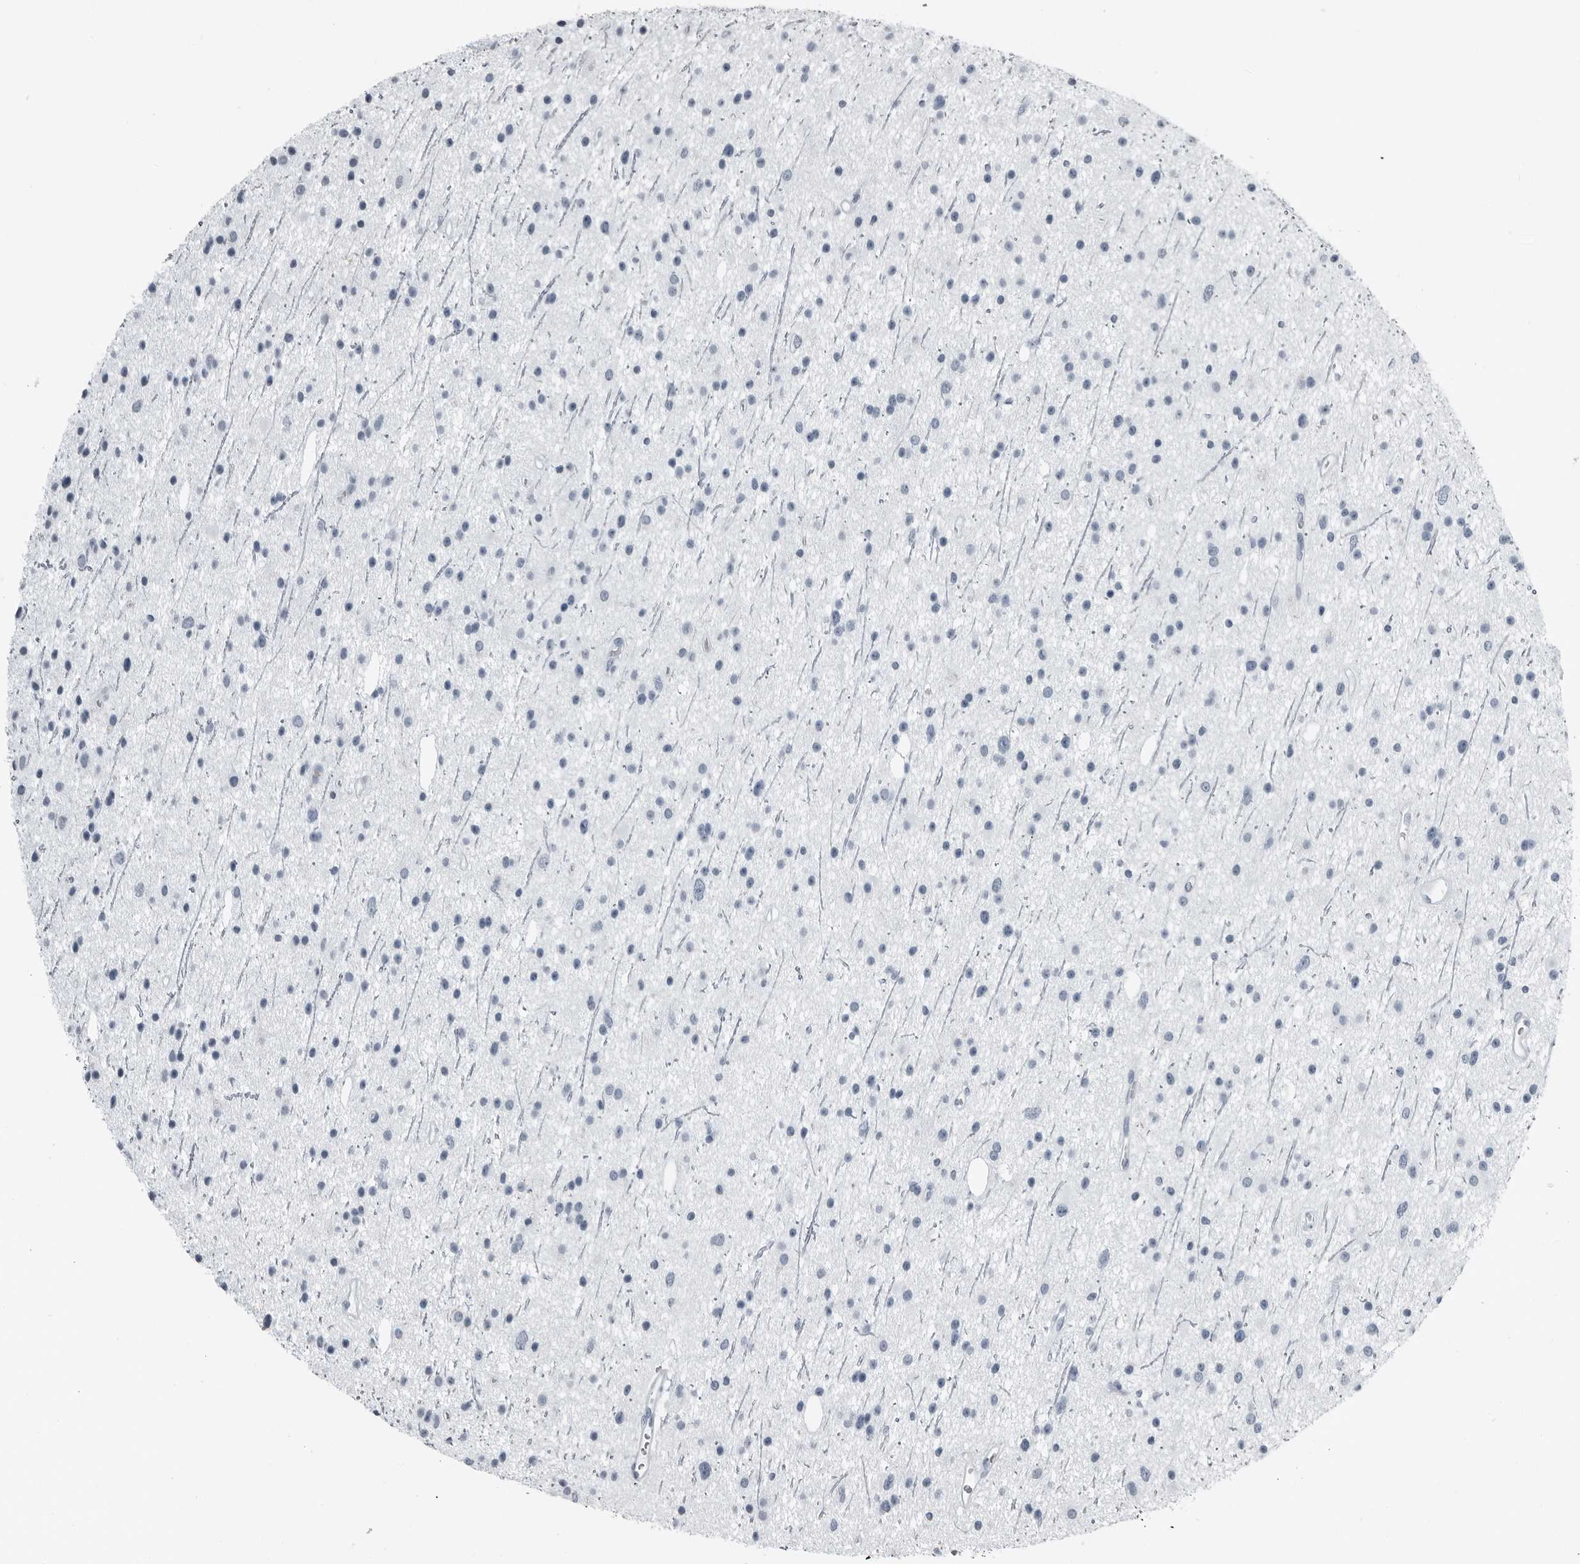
{"staining": {"intensity": "negative", "quantity": "none", "location": "none"}, "tissue": "glioma", "cell_type": "Tumor cells", "image_type": "cancer", "snomed": [{"axis": "morphology", "description": "Glioma, malignant, Low grade"}, {"axis": "topography", "description": "Cerebral cortex"}], "caption": "This histopathology image is of malignant glioma (low-grade) stained with IHC to label a protein in brown with the nuclei are counter-stained blue. There is no positivity in tumor cells.", "gene": "PRSS1", "patient": {"sex": "female", "age": 39}}